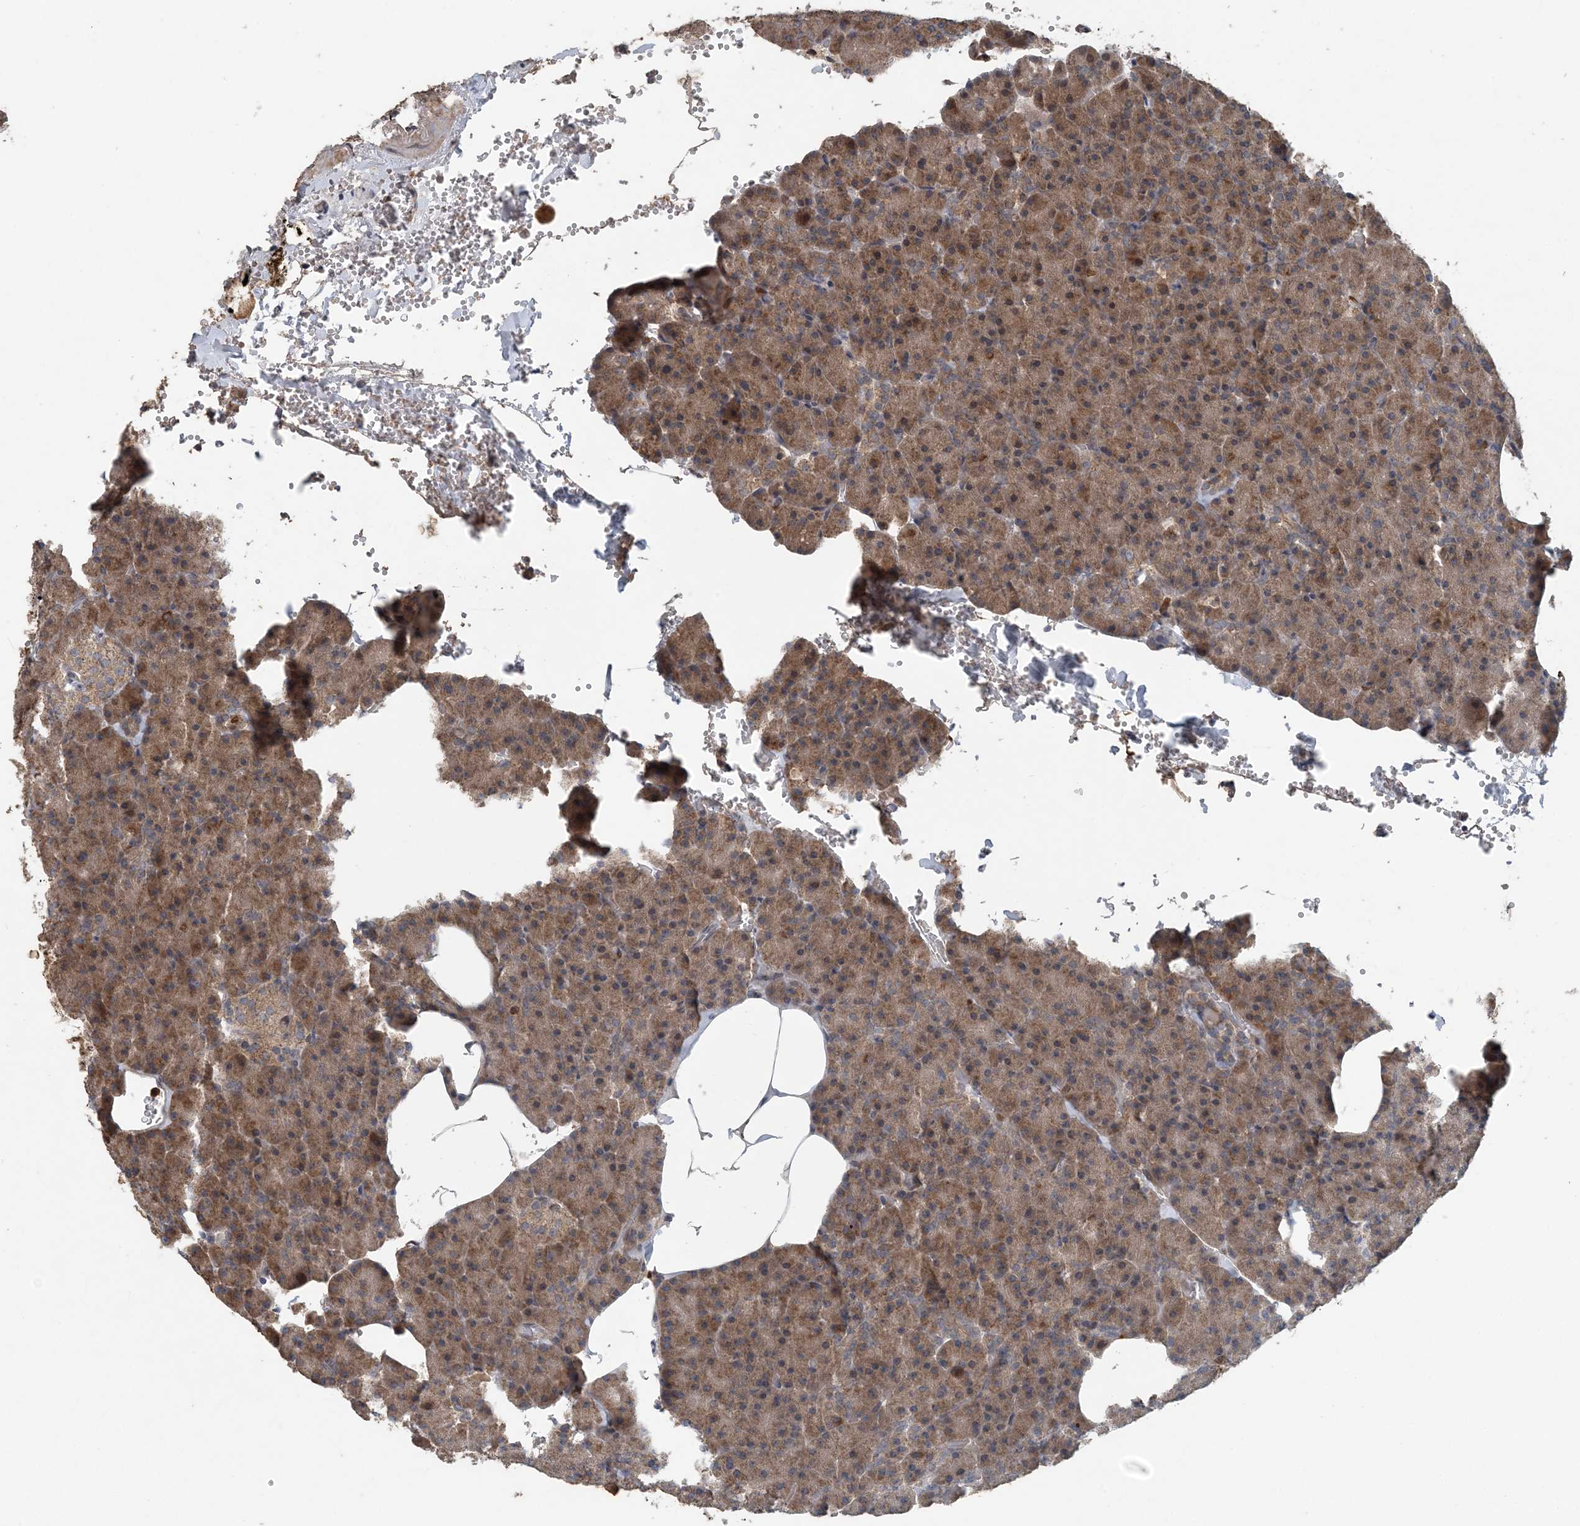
{"staining": {"intensity": "moderate", "quantity": ">75%", "location": "cytoplasmic/membranous"}, "tissue": "pancreas", "cell_type": "Exocrine glandular cells", "image_type": "normal", "snomed": [{"axis": "morphology", "description": "Normal tissue, NOS"}, {"axis": "morphology", "description": "Carcinoid, malignant, NOS"}, {"axis": "topography", "description": "Pancreas"}], "caption": "Moderate cytoplasmic/membranous positivity for a protein is identified in approximately >75% of exocrine glandular cells of normal pancreas using immunohistochemistry.", "gene": "MYO9B", "patient": {"sex": "female", "age": 35}}